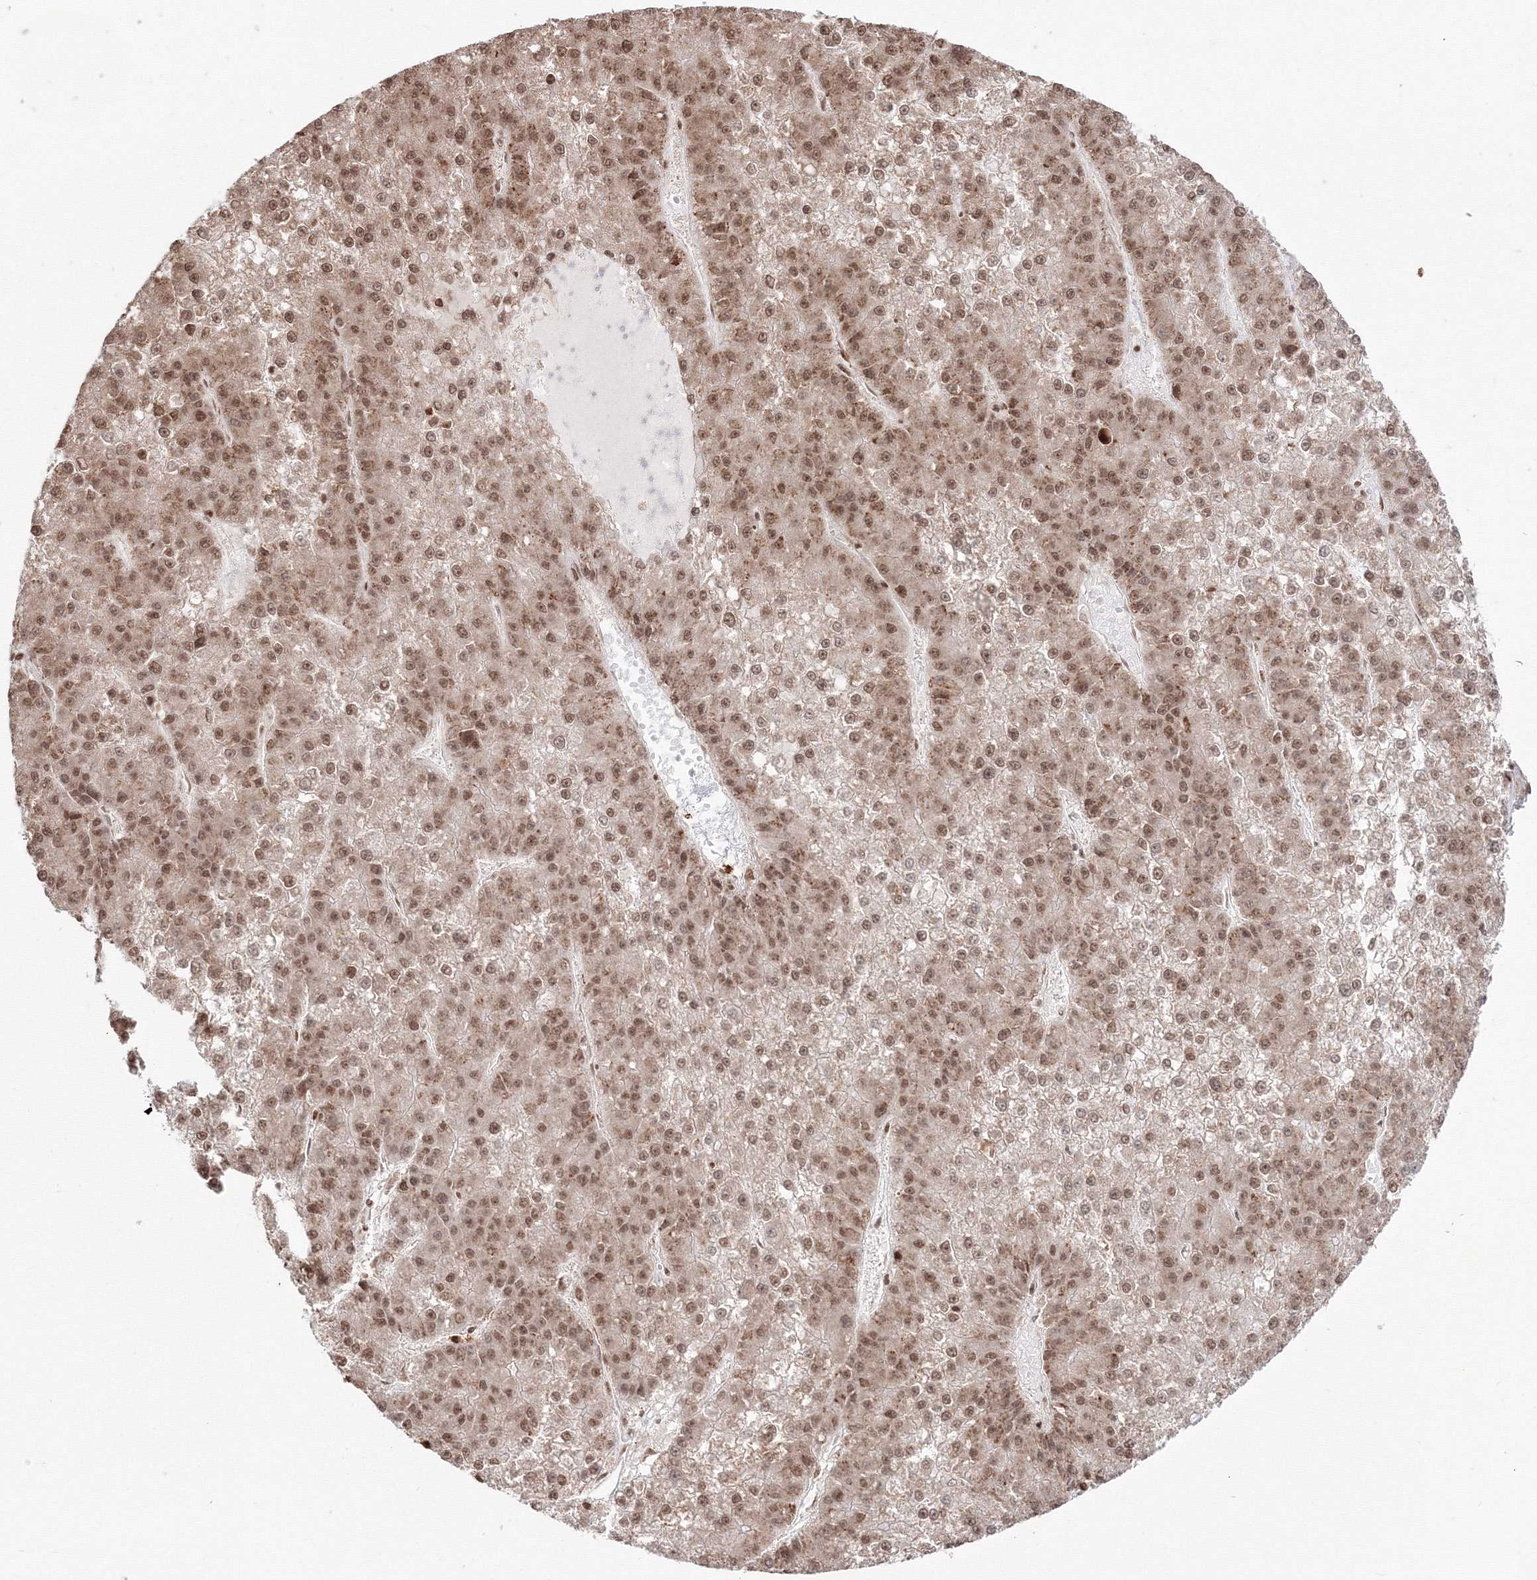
{"staining": {"intensity": "moderate", "quantity": ">75%", "location": "nuclear"}, "tissue": "liver cancer", "cell_type": "Tumor cells", "image_type": "cancer", "snomed": [{"axis": "morphology", "description": "Carcinoma, Hepatocellular, NOS"}, {"axis": "topography", "description": "Liver"}], "caption": "IHC of human hepatocellular carcinoma (liver) demonstrates medium levels of moderate nuclear positivity in about >75% of tumor cells.", "gene": "KIF20A", "patient": {"sex": "female", "age": 73}}